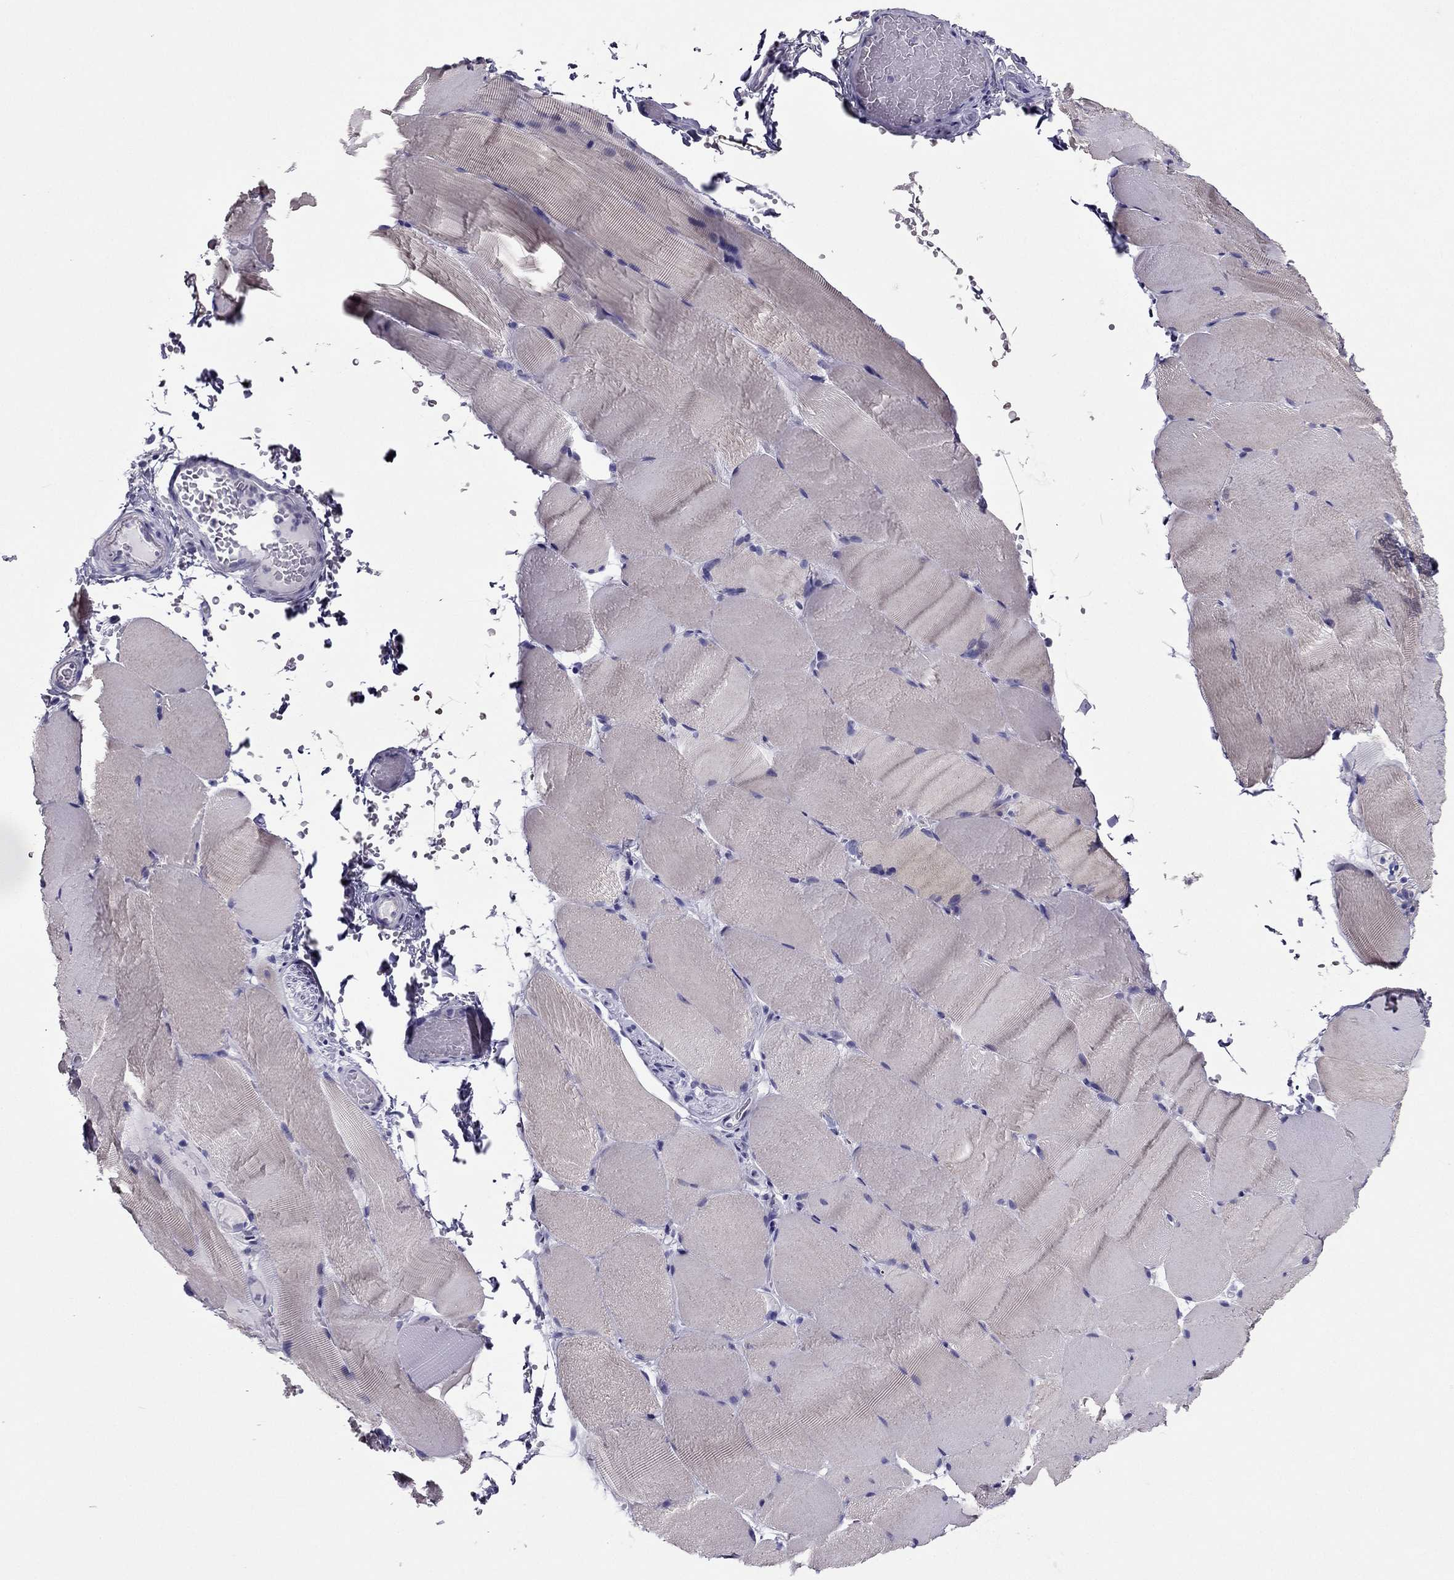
{"staining": {"intensity": "negative", "quantity": "none", "location": "none"}, "tissue": "skeletal muscle", "cell_type": "Myocytes", "image_type": "normal", "snomed": [{"axis": "morphology", "description": "Normal tissue, NOS"}, {"axis": "topography", "description": "Skeletal muscle"}], "caption": "Myocytes are negative for brown protein staining in benign skeletal muscle.", "gene": "PDE6A", "patient": {"sex": "female", "age": 37}}